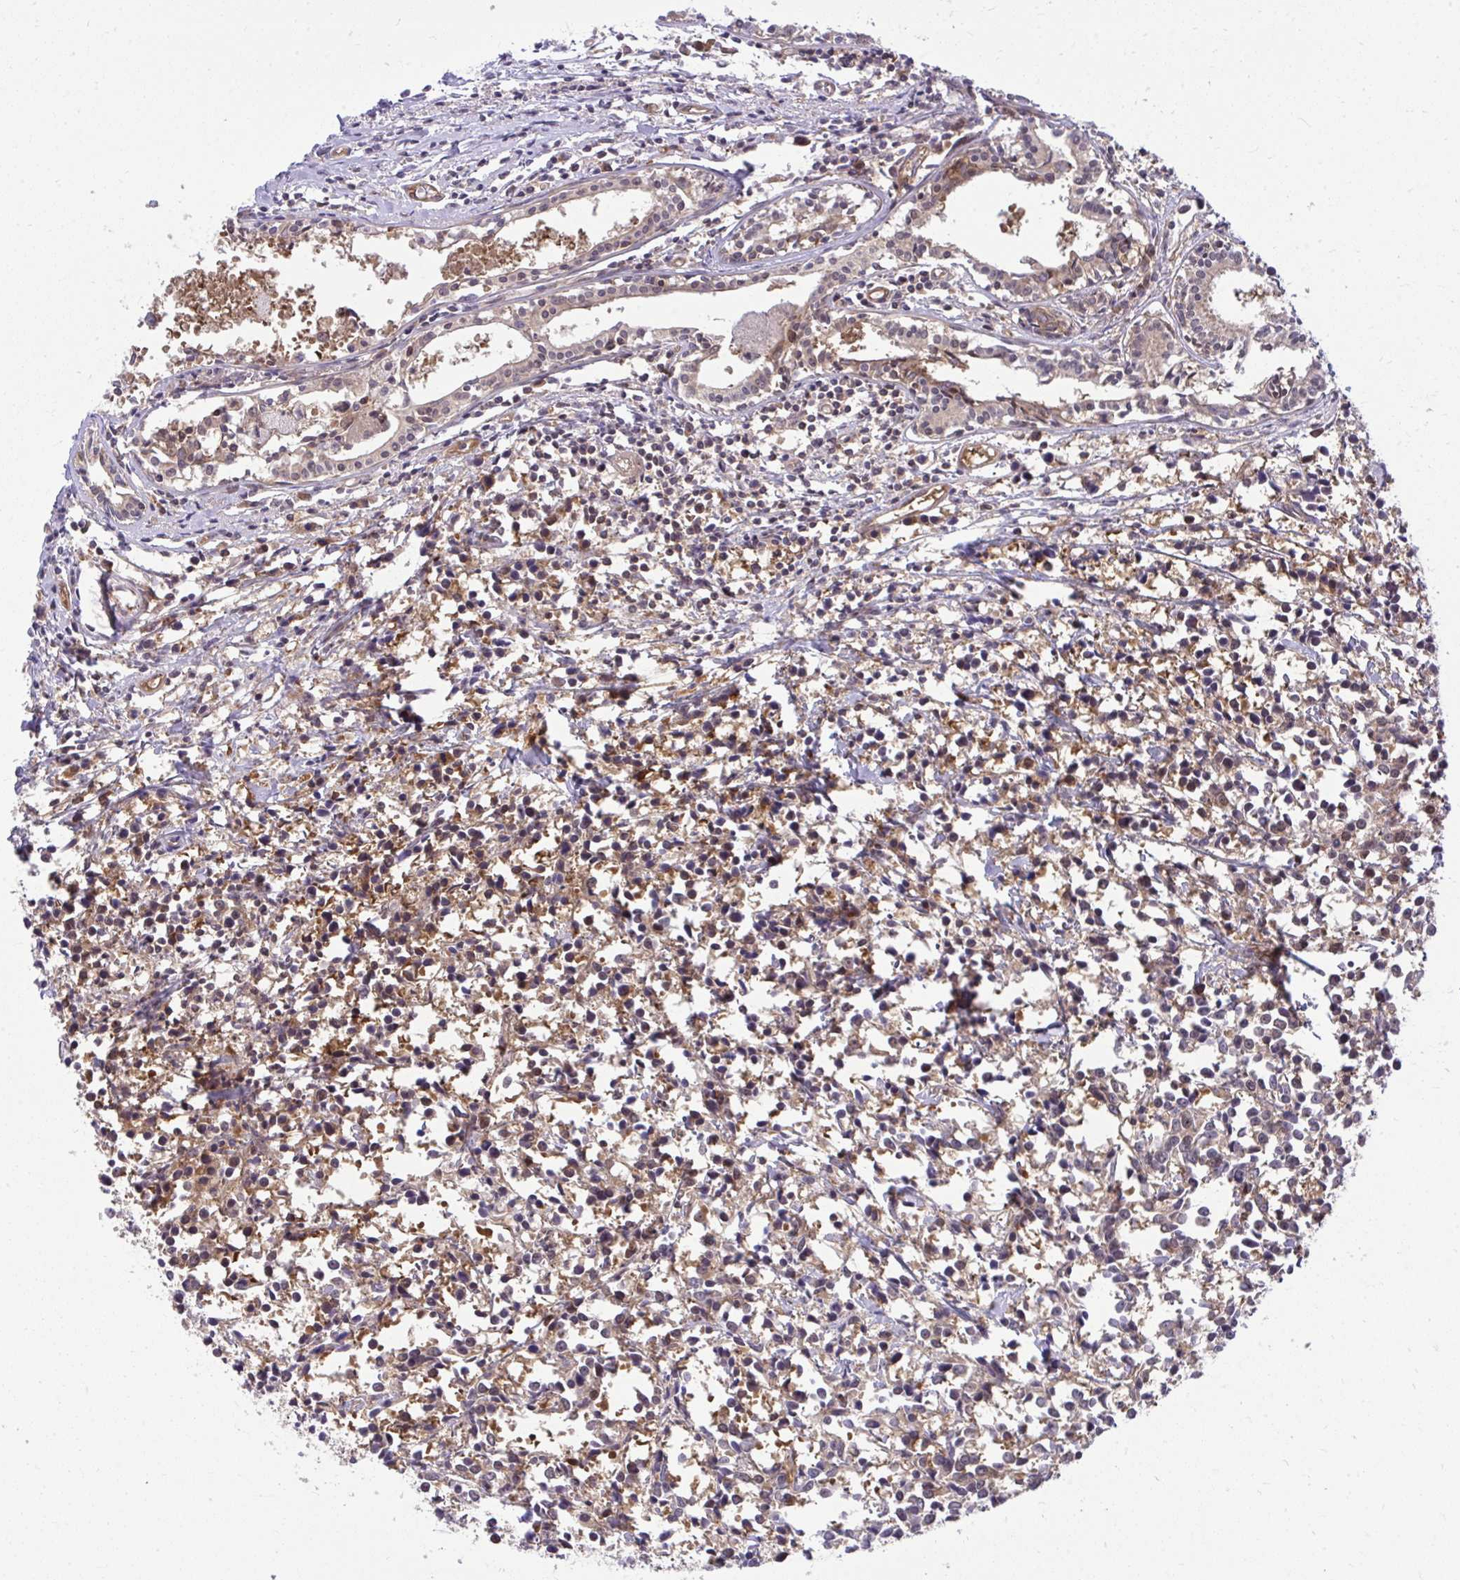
{"staining": {"intensity": "weak", "quantity": "<25%", "location": "cytoplasmic/membranous"}, "tissue": "breast cancer", "cell_type": "Tumor cells", "image_type": "cancer", "snomed": [{"axis": "morphology", "description": "Duct carcinoma"}, {"axis": "topography", "description": "Breast"}], "caption": "This is an immunohistochemistry photomicrograph of human breast cancer. There is no positivity in tumor cells.", "gene": "PPP5C", "patient": {"sex": "female", "age": 80}}